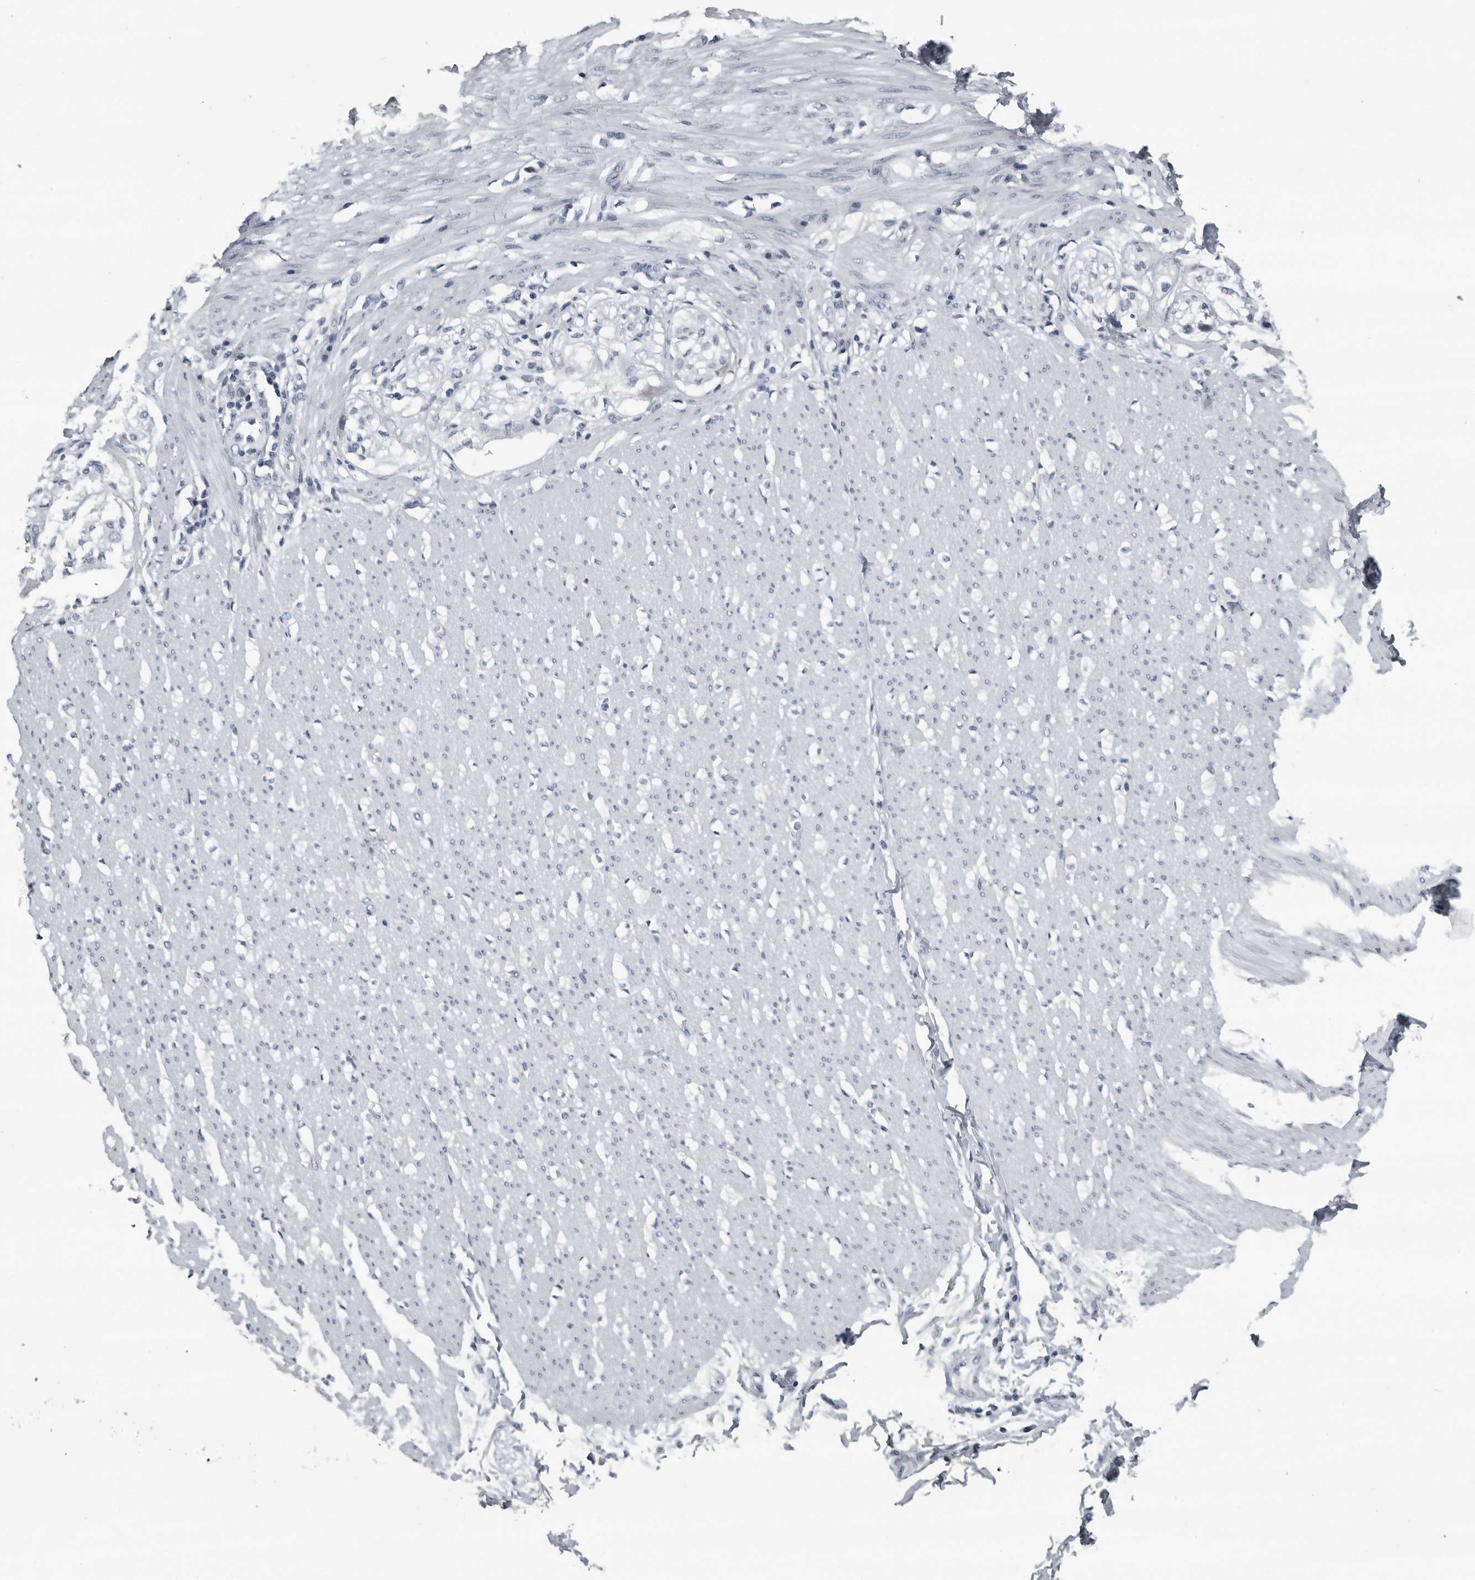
{"staining": {"intensity": "moderate", "quantity": "<25%", "location": "cytoplasmic/membranous"}, "tissue": "smooth muscle", "cell_type": "Smooth muscle cells", "image_type": "normal", "snomed": [{"axis": "morphology", "description": "Normal tissue, NOS"}, {"axis": "morphology", "description": "Adenocarcinoma, NOS"}, {"axis": "topography", "description": "Colon"}, {"axis": "topography", "description": "Peripheral nerve tissue"}], "caption": "Immunohistochemical staining of unremarkable human smooth muscle reveals <25% levels of moderate cytoplasmic/membranous protein expression in approximately <25% of smooth muscle cells.", "gene": "PDCD11", "patient": {"sex": "male", "age": 14}}